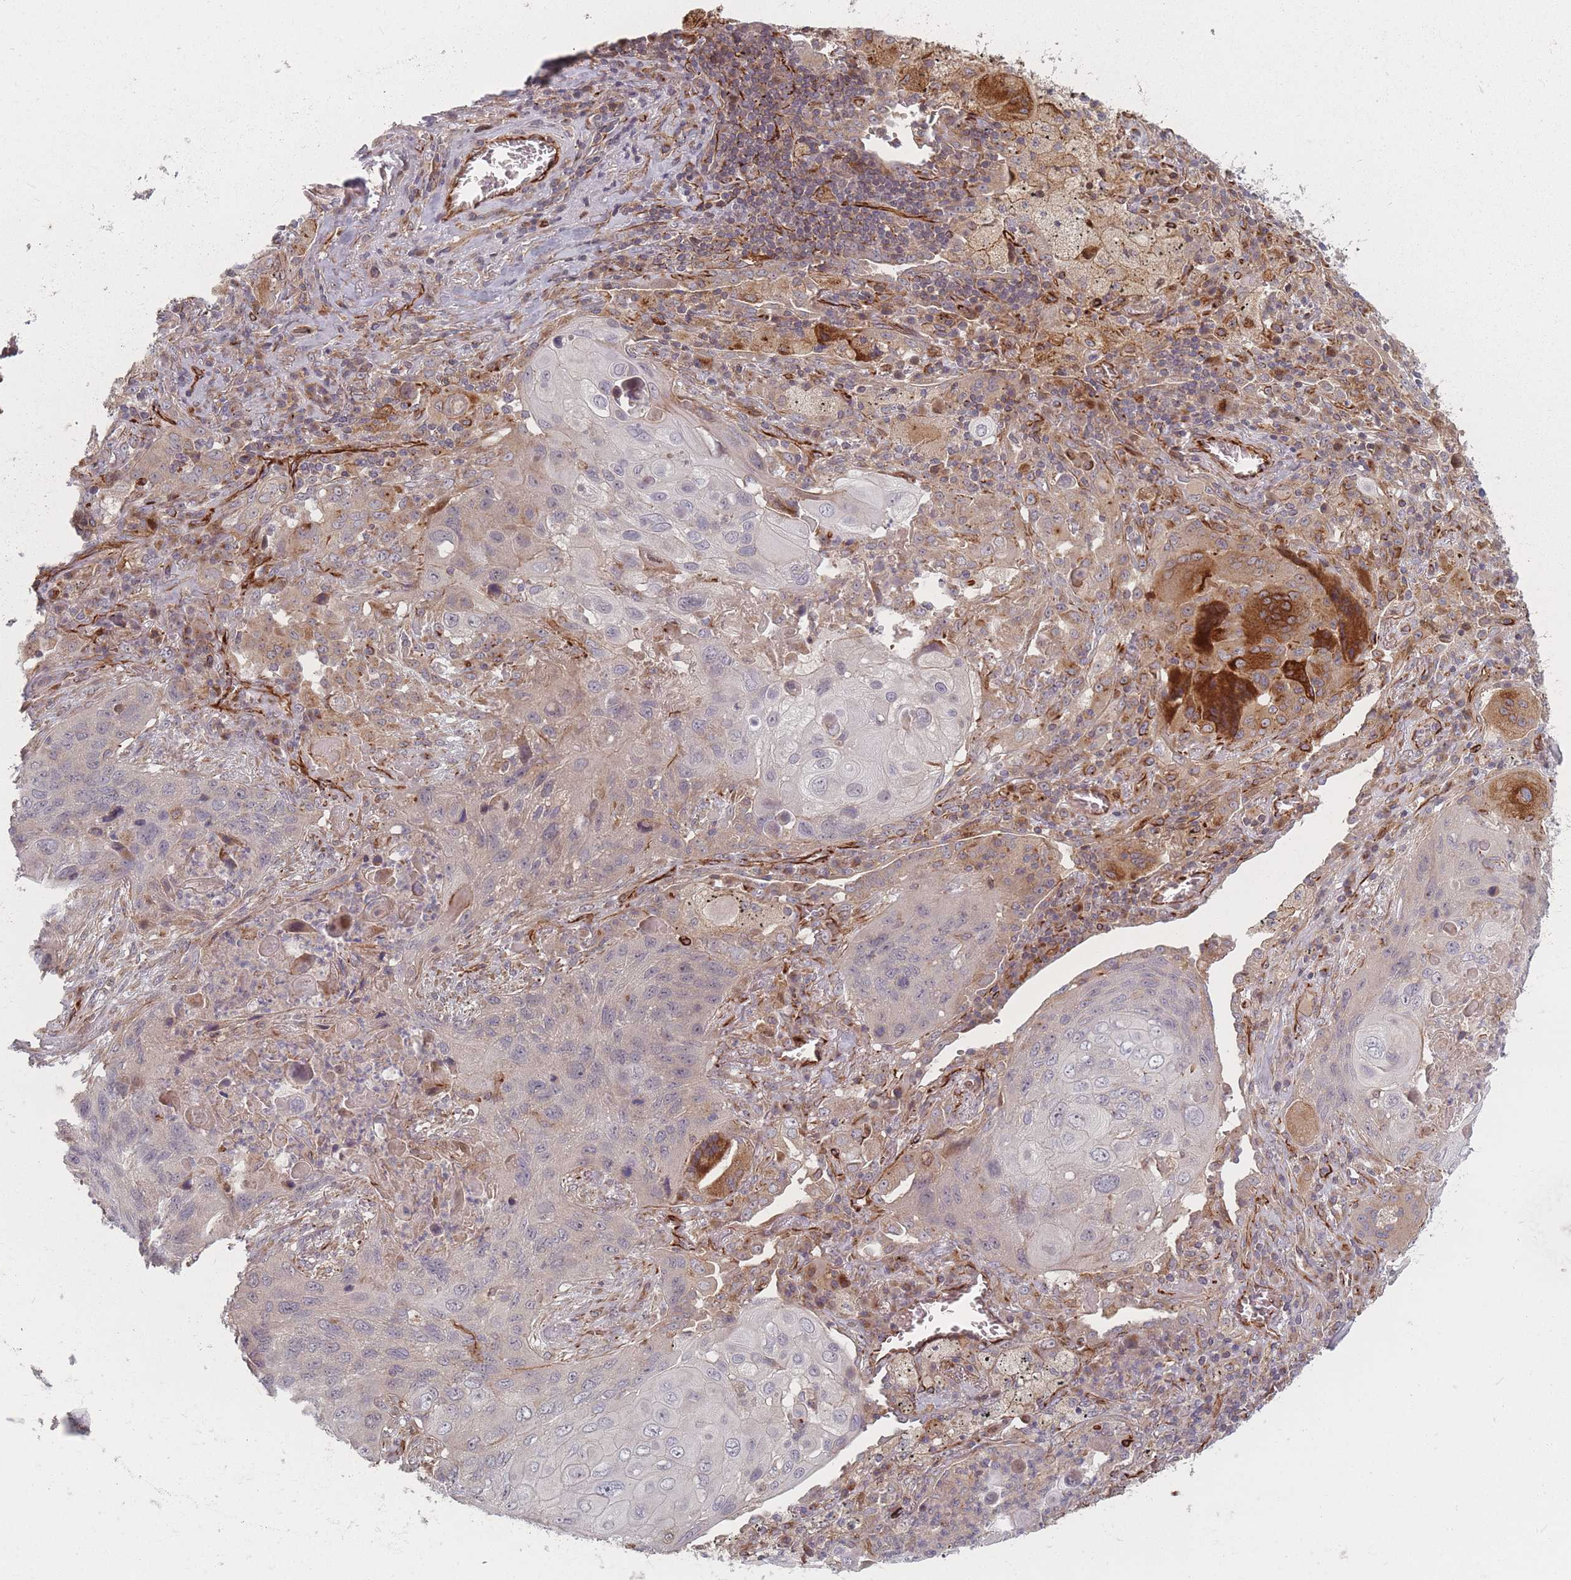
{"staining": {"intensity": "negative", "quantity": "none", "location": "none"}, "tissue": "lung cancer", "cell_type": "Tumor cells", "image_type": "cancer", "snomed": [{"axis": "morphology", "description": "Squamous cell carcinoma, NOS"}, {"axis": "topography", "description": "Lung"}], "caption": "Tumor cells show no significant protein staining in lung squamous cell carcinoma.", "gene": "EEF1AKMT2", "patient": {"sex": "female", "age": 63}}